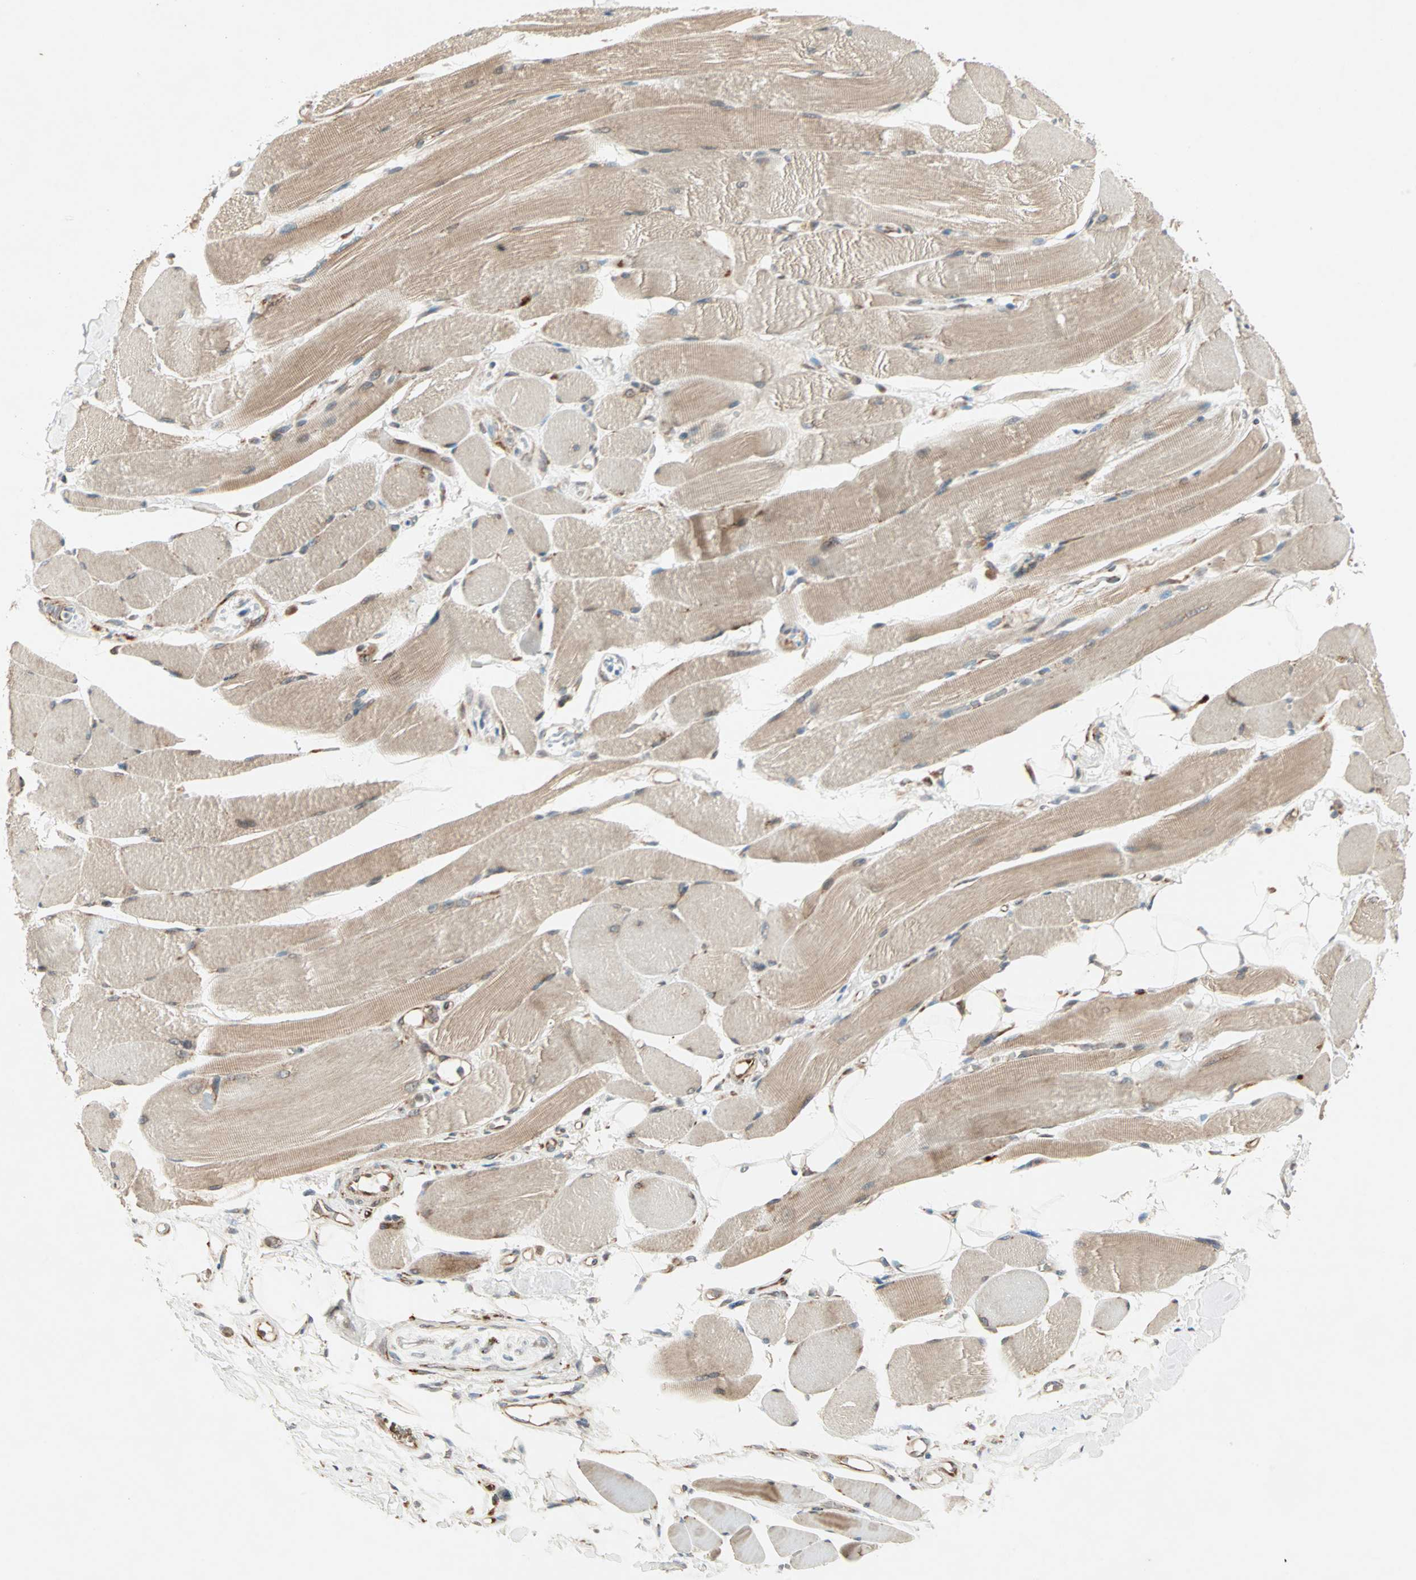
{"staining": {"intensity": "weak", "quantity": ">75%", "location": "cytoplasmic/membranous"}, "tissue": "skeletal muscle", "cell_type": "Myocytes", "image_type": "normal", "snomed": [{"axis": "morphology", "description": "Normal tissue, NOS"}, {"axis": "topography", "description": "Skeletal muscle"}, {"axis": "topography", "description": "Peripheral nerve tissue"}], "caption": "Unremarkable skeletal muscle reveals weak cytoplasmic/membranous staining in about >75% of myocytes (DAB (3,3'-diaminobenzidine) IHC with brightfield microscopy, high magnification)..", "gene": "ZNF37A", "patient": {"sex": "female", "age": 84}}